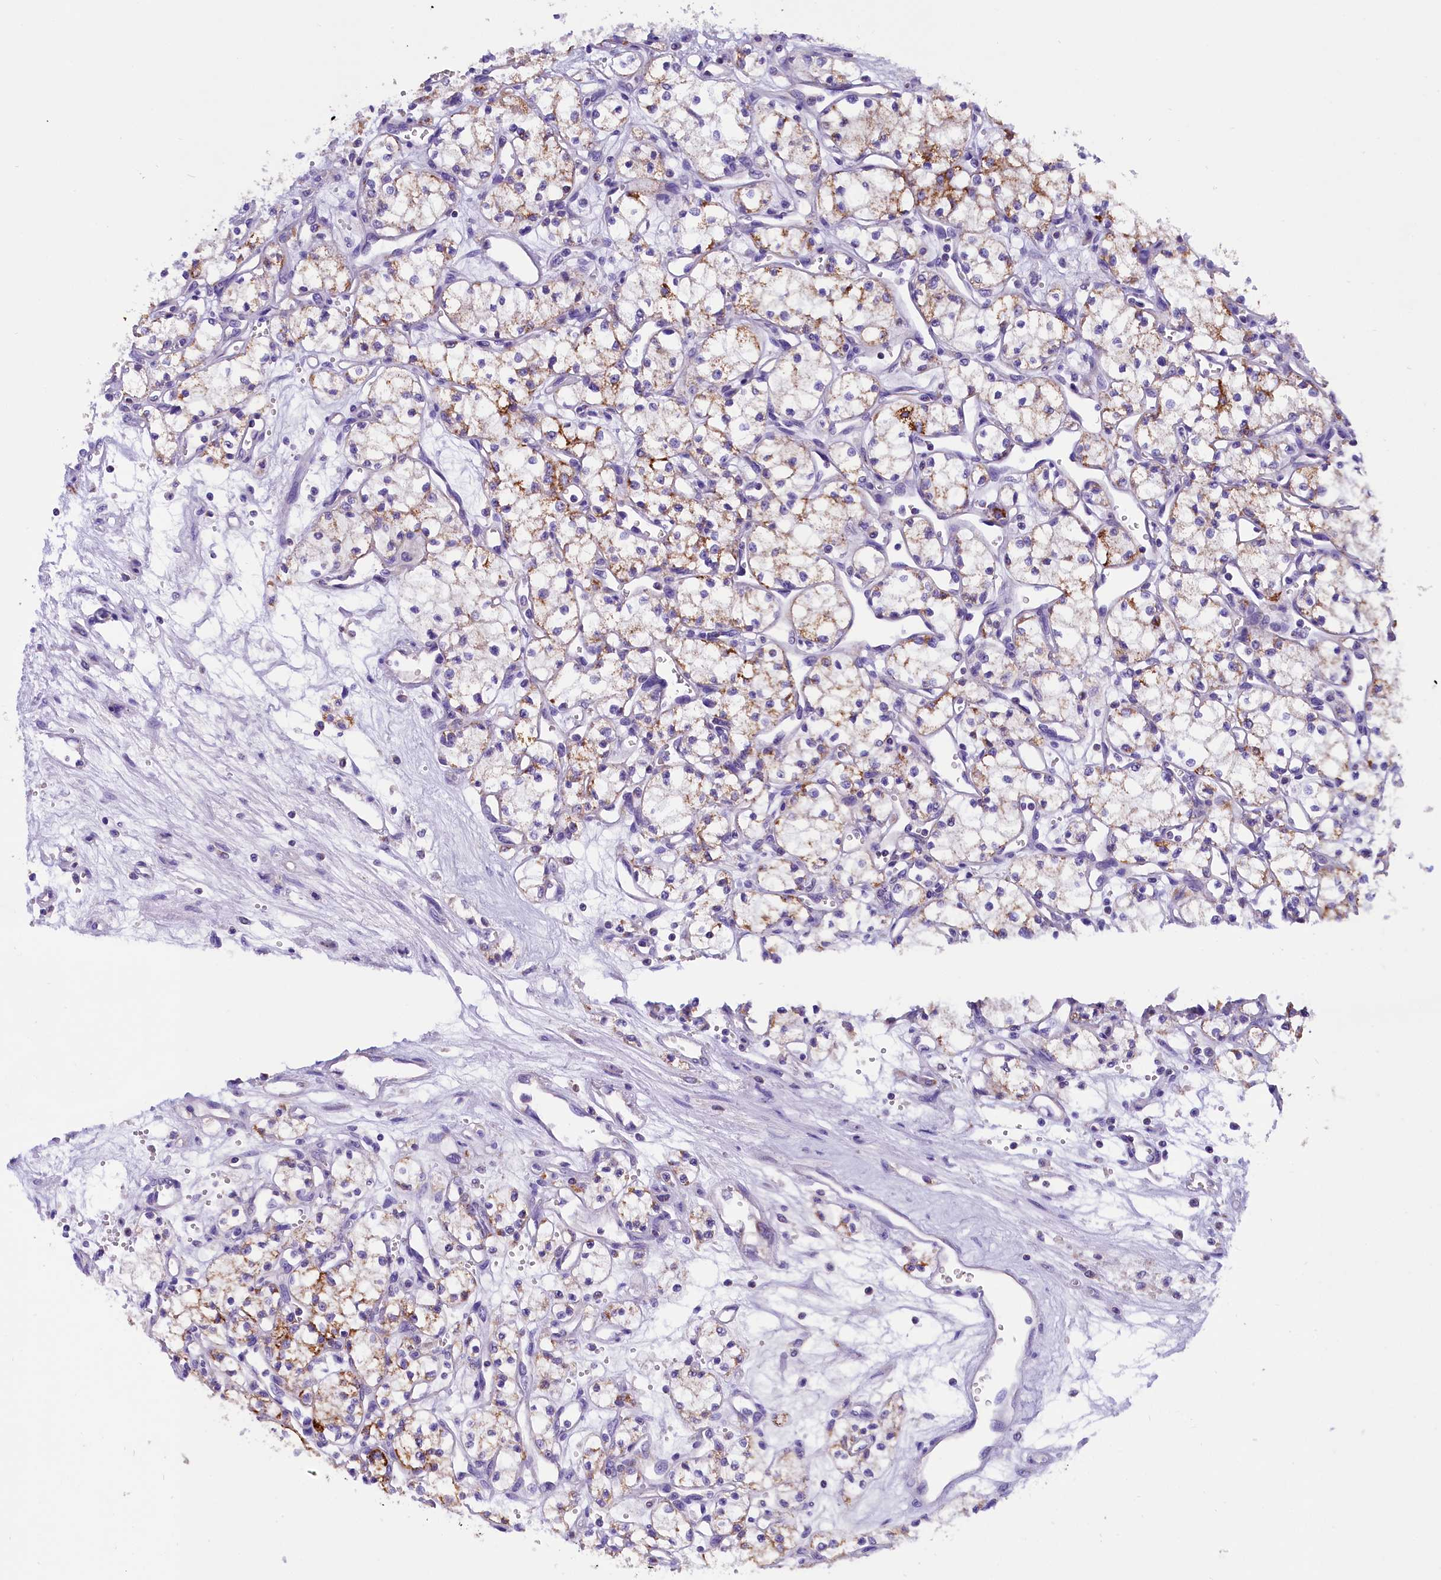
{"staining": {"intensity": "weak", "quantity": "25%-75%", "location": "cytoplasmic/membranous"}, "tissue": "renal cancer", "cell_type": "Tumor cells", "image_type": "cancer", "snomed": [{"axis": "morphology", "description": "Adenocarcinoma, NOS"}, {"axis": "topography", "description": "Kidney"}], "caption": "Protein analysis of adenocarcinoma (renal) tissue exhibits weak cytoplasmic/membranous expression in approximately 25%-75% of tumor cells.", "gene": "ABAT", "patient": {"sex": "male", "age": 59}}